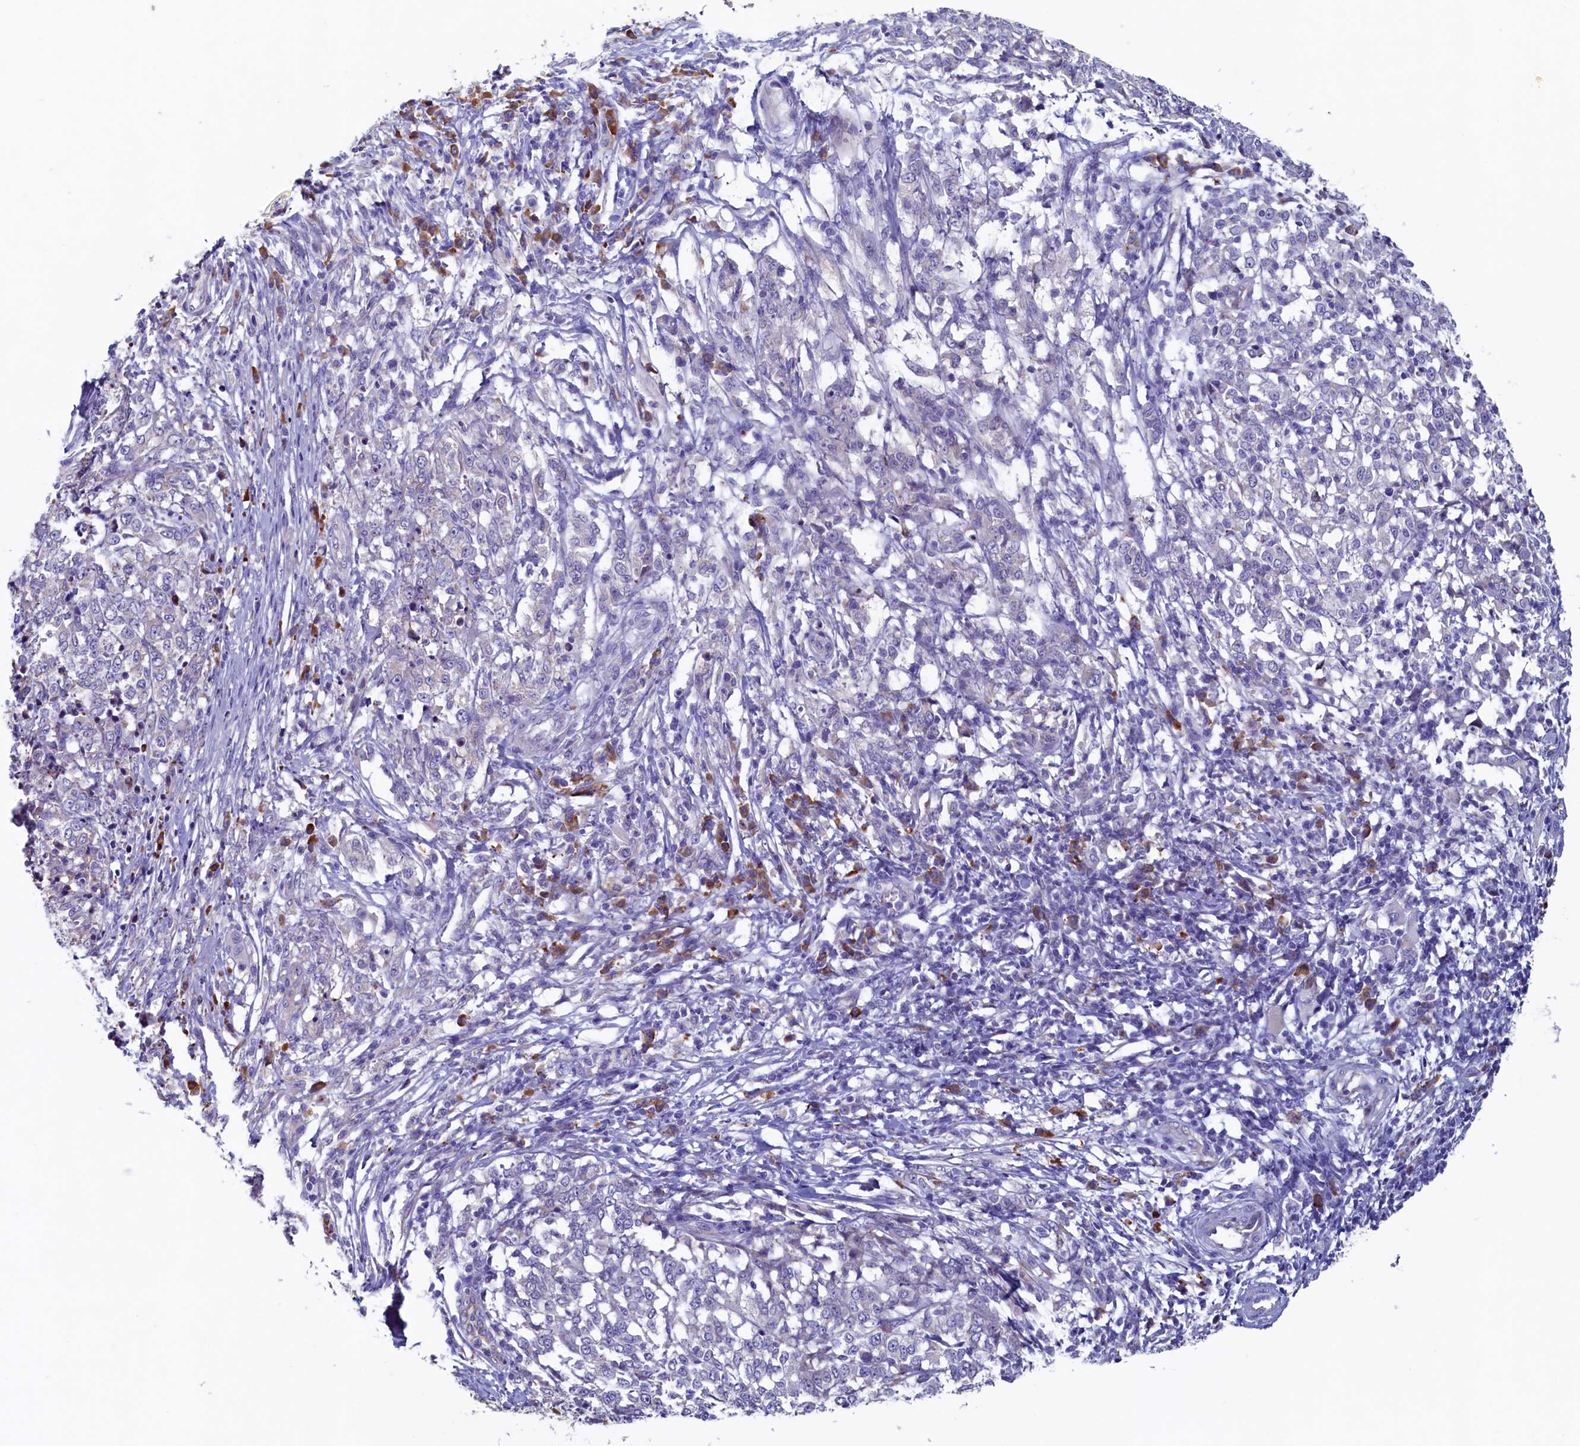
{"staining": {"intensity": "weak", "quantity": "<25%", "location": "cytoplasmic/membranous"}, "tissue": "melanoma", "cell_type": "Tumor cells", "image_type": "cancer", "snomed": [{"axis": "morphology", "description": "Malignant melanoma, NOS"}, {"axis": "topography", "description": "Skin"}], "caption": "High power microscopy micrograph of an IHC image of malignant melanoma, revealing no significant positivity in tumor cells.", "gene": "CBLIF", "patient": {"sex": "female", "age": 72}}